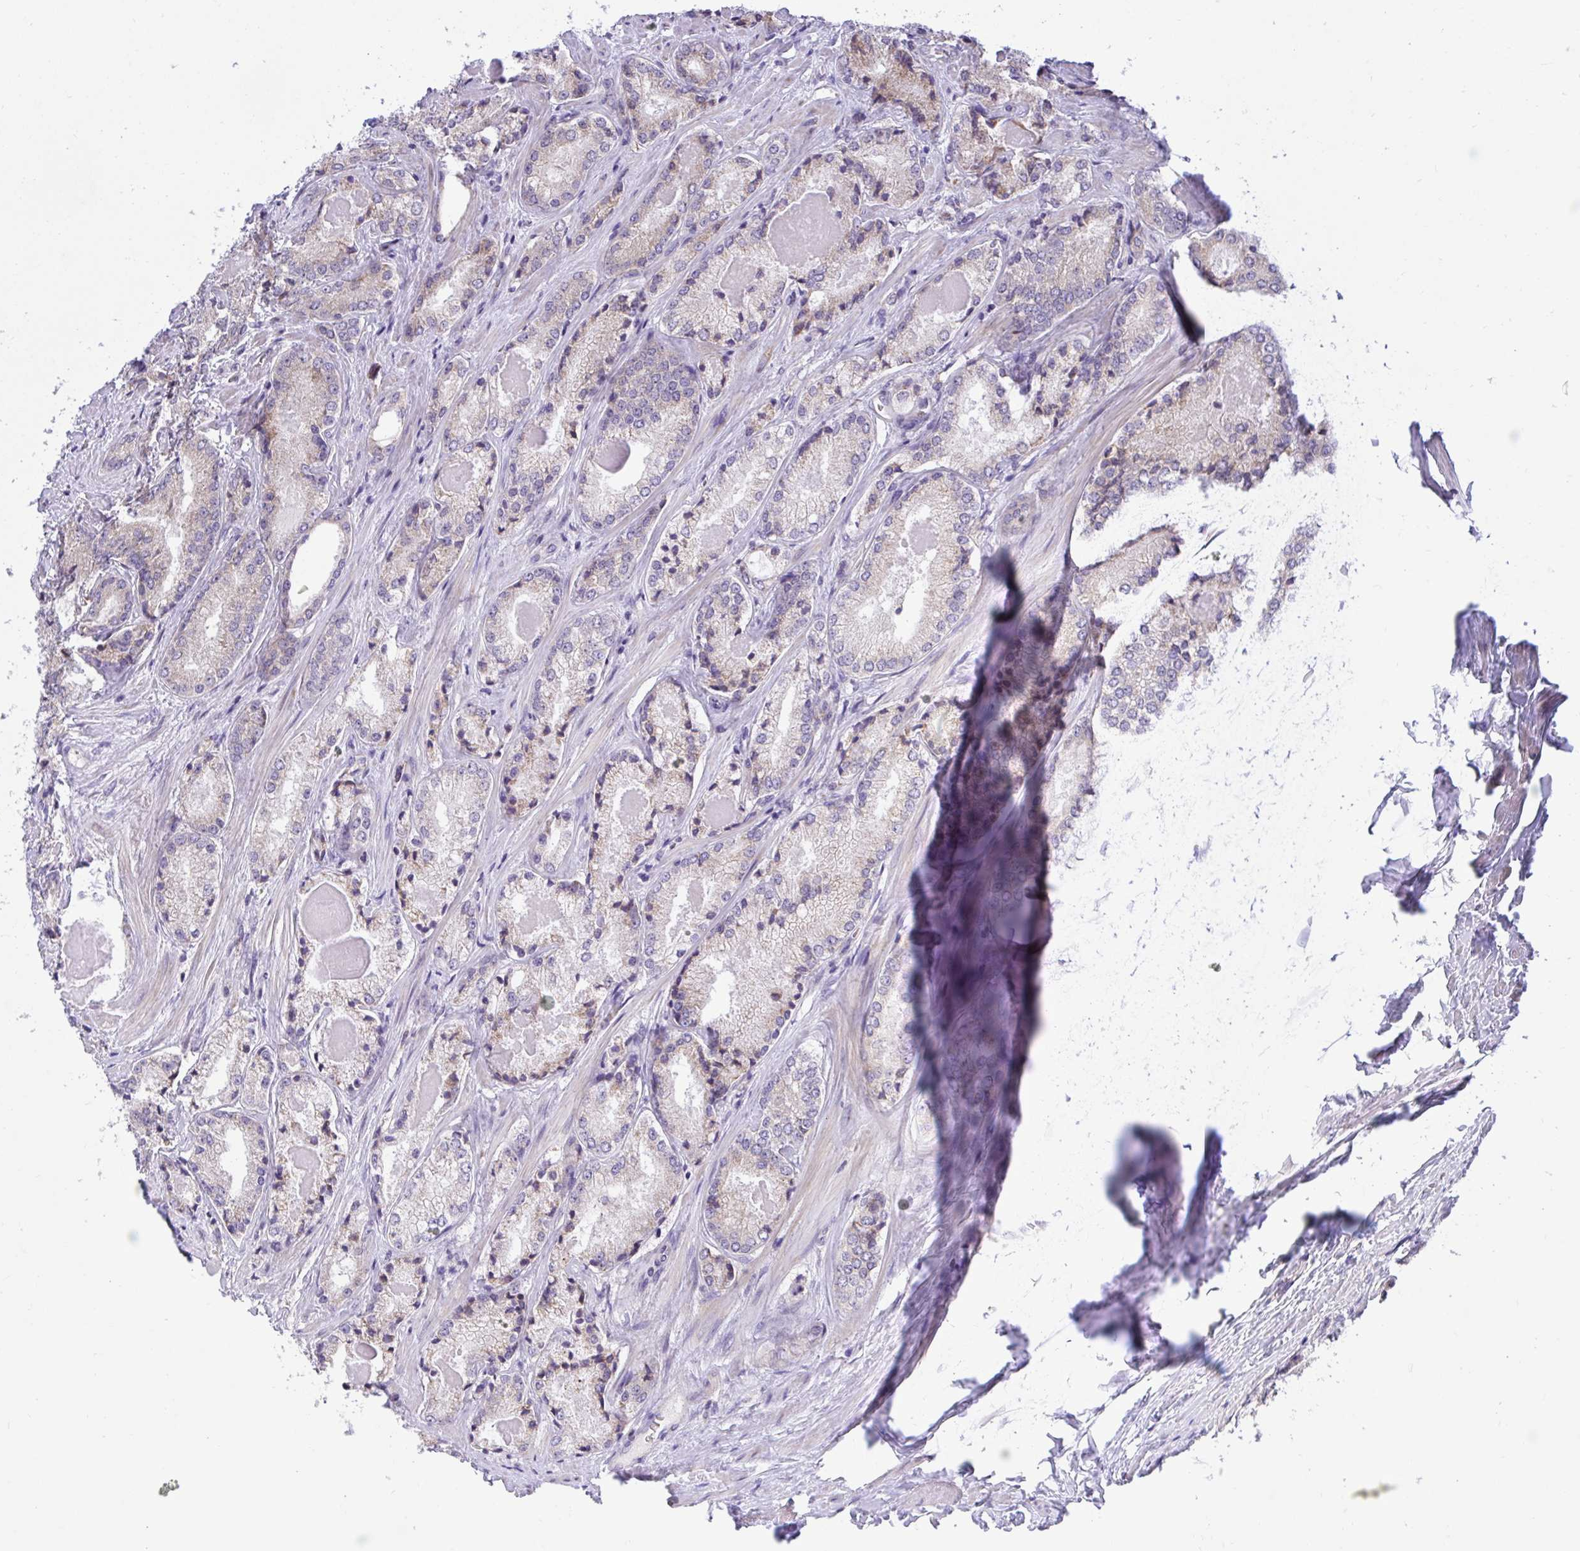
{"staining": {"intensity": "negative", "quantity": "none", "location": "none"}, "tissue": "prostate cancer", "cell_type": "Tumor cells", "image_type": "cancer", "snomed": [{"axis": "morphology", "description": "Adenocarcinoma, NOS"}, {"axis": "morphology", "description": "Adenocarcinoma, Low grade"}, {"axis": "topography", "description": "Prostate"}], "caption": "The histopathology image reveals no staining of tumor cells in low-grade adenocarcinoma (prostate).", "gene": "XAF1", "patient": {"sex": "male", "age": 68}}